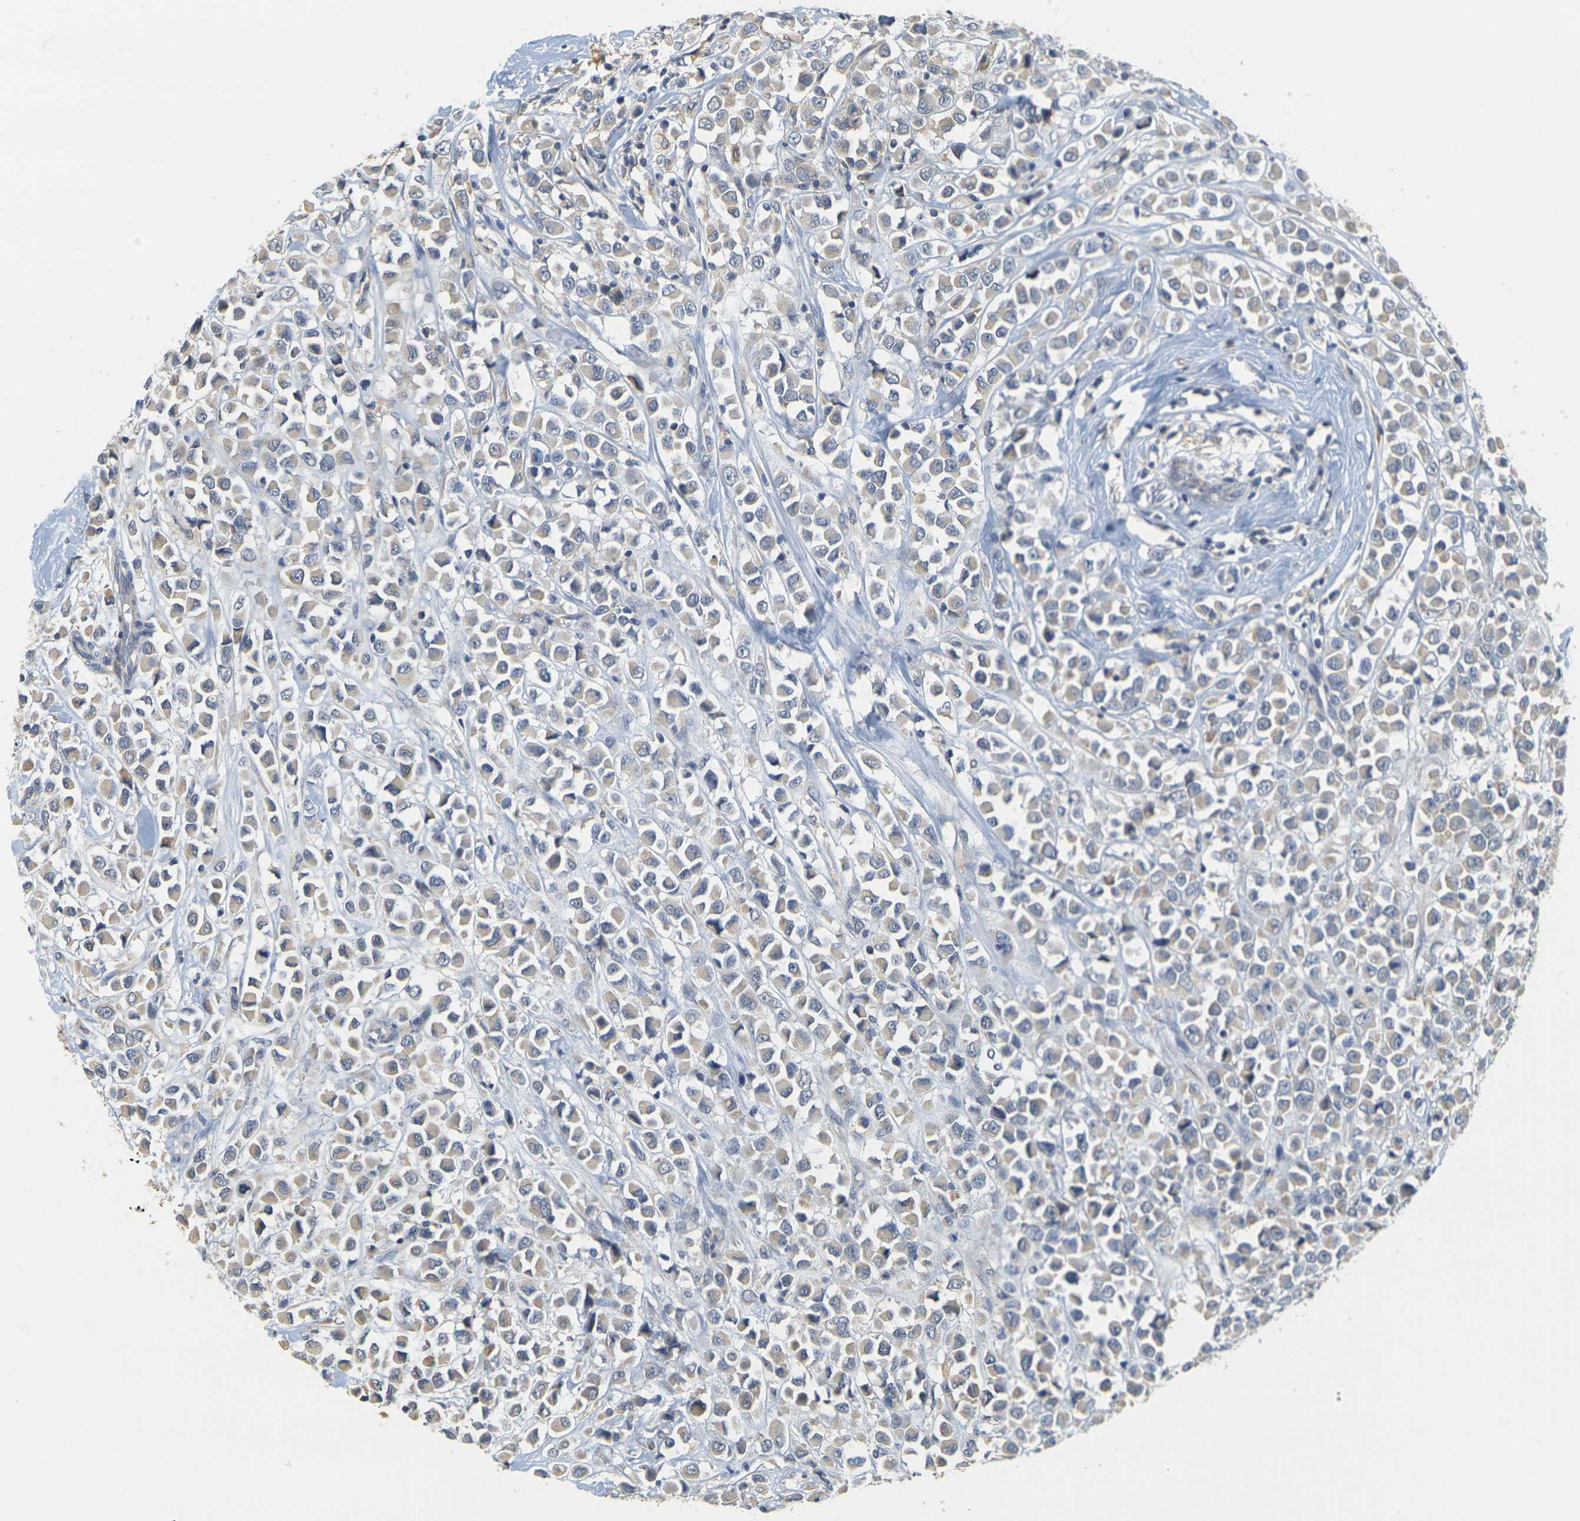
{"staining": {"intensity": "weak", "quantity": "25%-75%", "location": "cytoplasmic/membranous"}, "tissue": "breast cancer", "cell_type": "Tumor cells", "image_type": "cancer", "snomed": [{"axis": "morphology", "description": "Duct carcinoma"}, {"axis": "topography", "description": "Breast"}], "caption": "A low amount of weak cytoplasmic/membranous expression is present in approximately 25%-75% of tumor cells in breast invasive ductal carcinoma tissue. (DAB (3,3'-diaminobenzidine) = brown stain, brightfield microscopy at high magnification).", "gene": "GDAP1", "patient": {"sex": "female", "age": 61}}